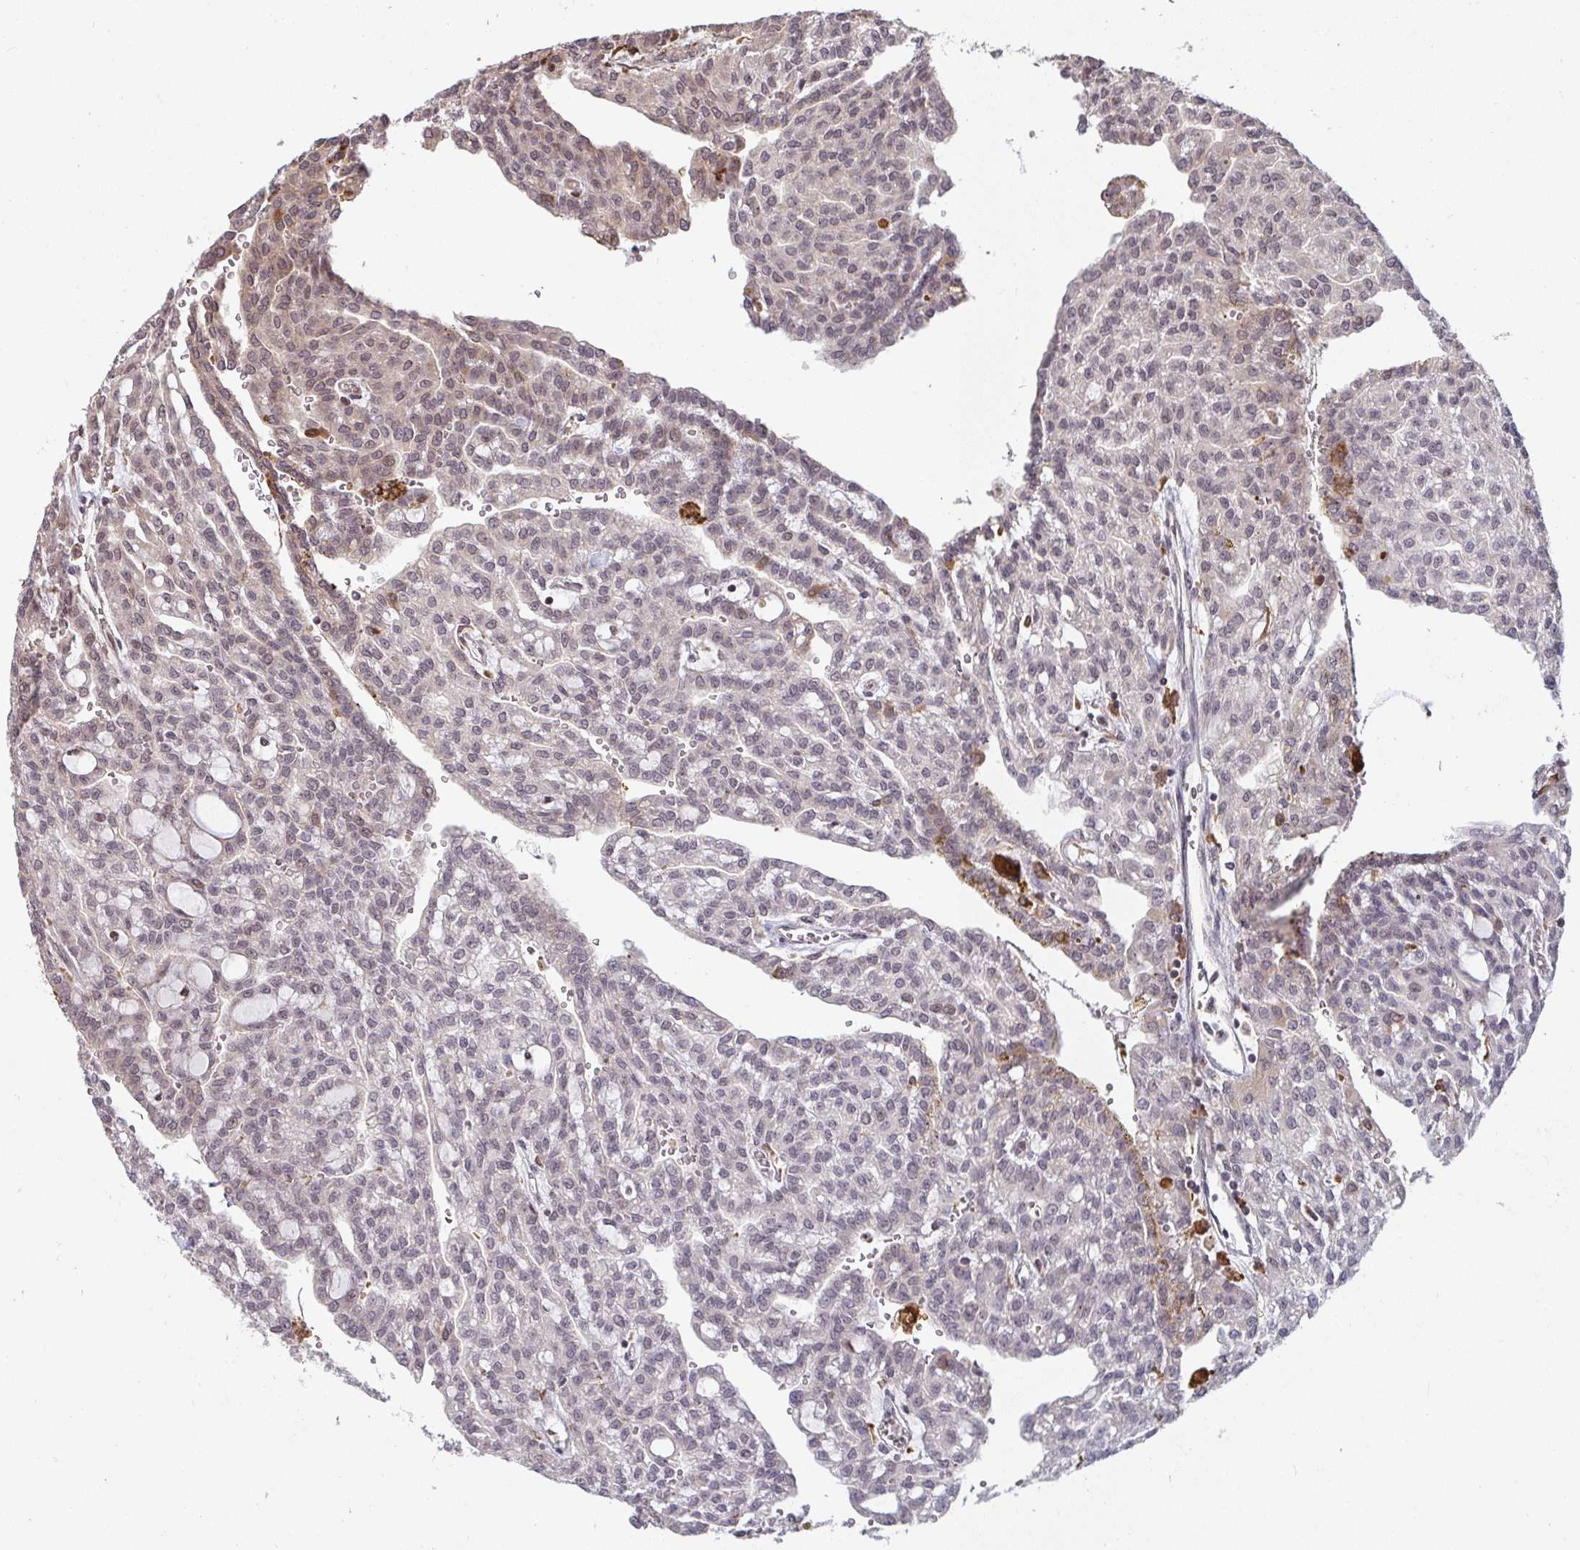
{"staining": {"intensity": "weak", "quantity": "<25%", "location": "cytoplasmic/membranous,nuclear"}, "tissue": "renal cancer", "cell_type": "Tumor cells", "image_type": "cancer", "snomed": [{"axis": "morphology", "description": "Adenocarcinoma, NOS"}, {"axis": "topography", "description": "Kidney"}], "caption": "Micrograph shows no significant protein expression in tumor cells of renal cancer.", "gene": "SAP30", "patient": {"sex": "male", "age": 63}}